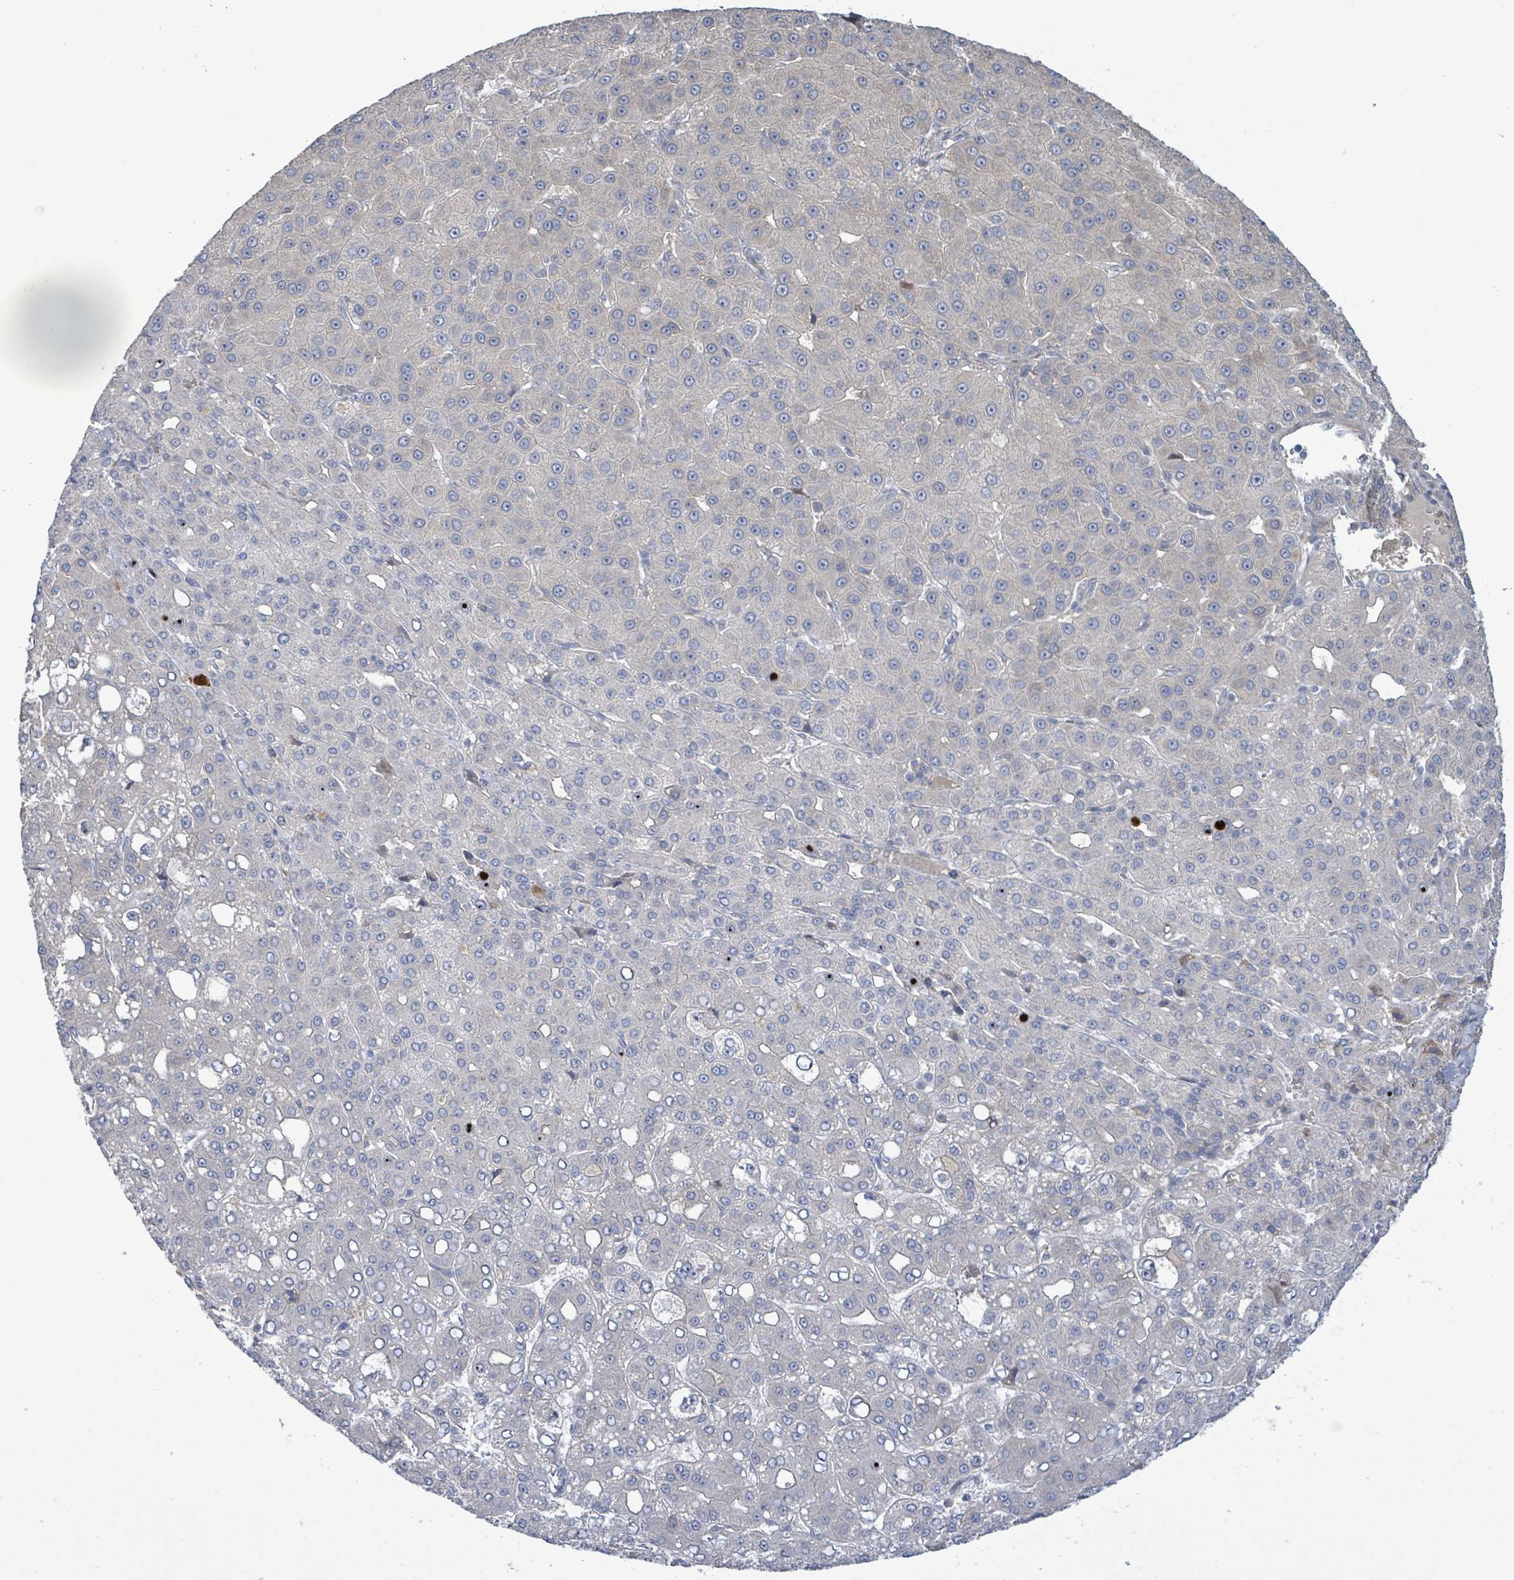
{"staining": {"intensity": "negative", "quantity": "none", "location": "none"}, "tissue": "liver cancer", "cell_type": "Tumor cells", "image_type": "cancer", "snomed": [{"axis": "morphology", "description": "Carcinoma, Hepatocellular, NOS"}, {"axis": "topography", "description": "Liver"}], "caption": "Immunohistochemistry (IHC) histopathology image of neoplastic tissue: liver cancer (hepatocellular carcinoma) stained with DAB (3,3'-diaminobenzidine) exhibits no significant protein expression in tumor cells.", "gene": "SLIT3", "patient": {"sex": "male", "age": 65}}